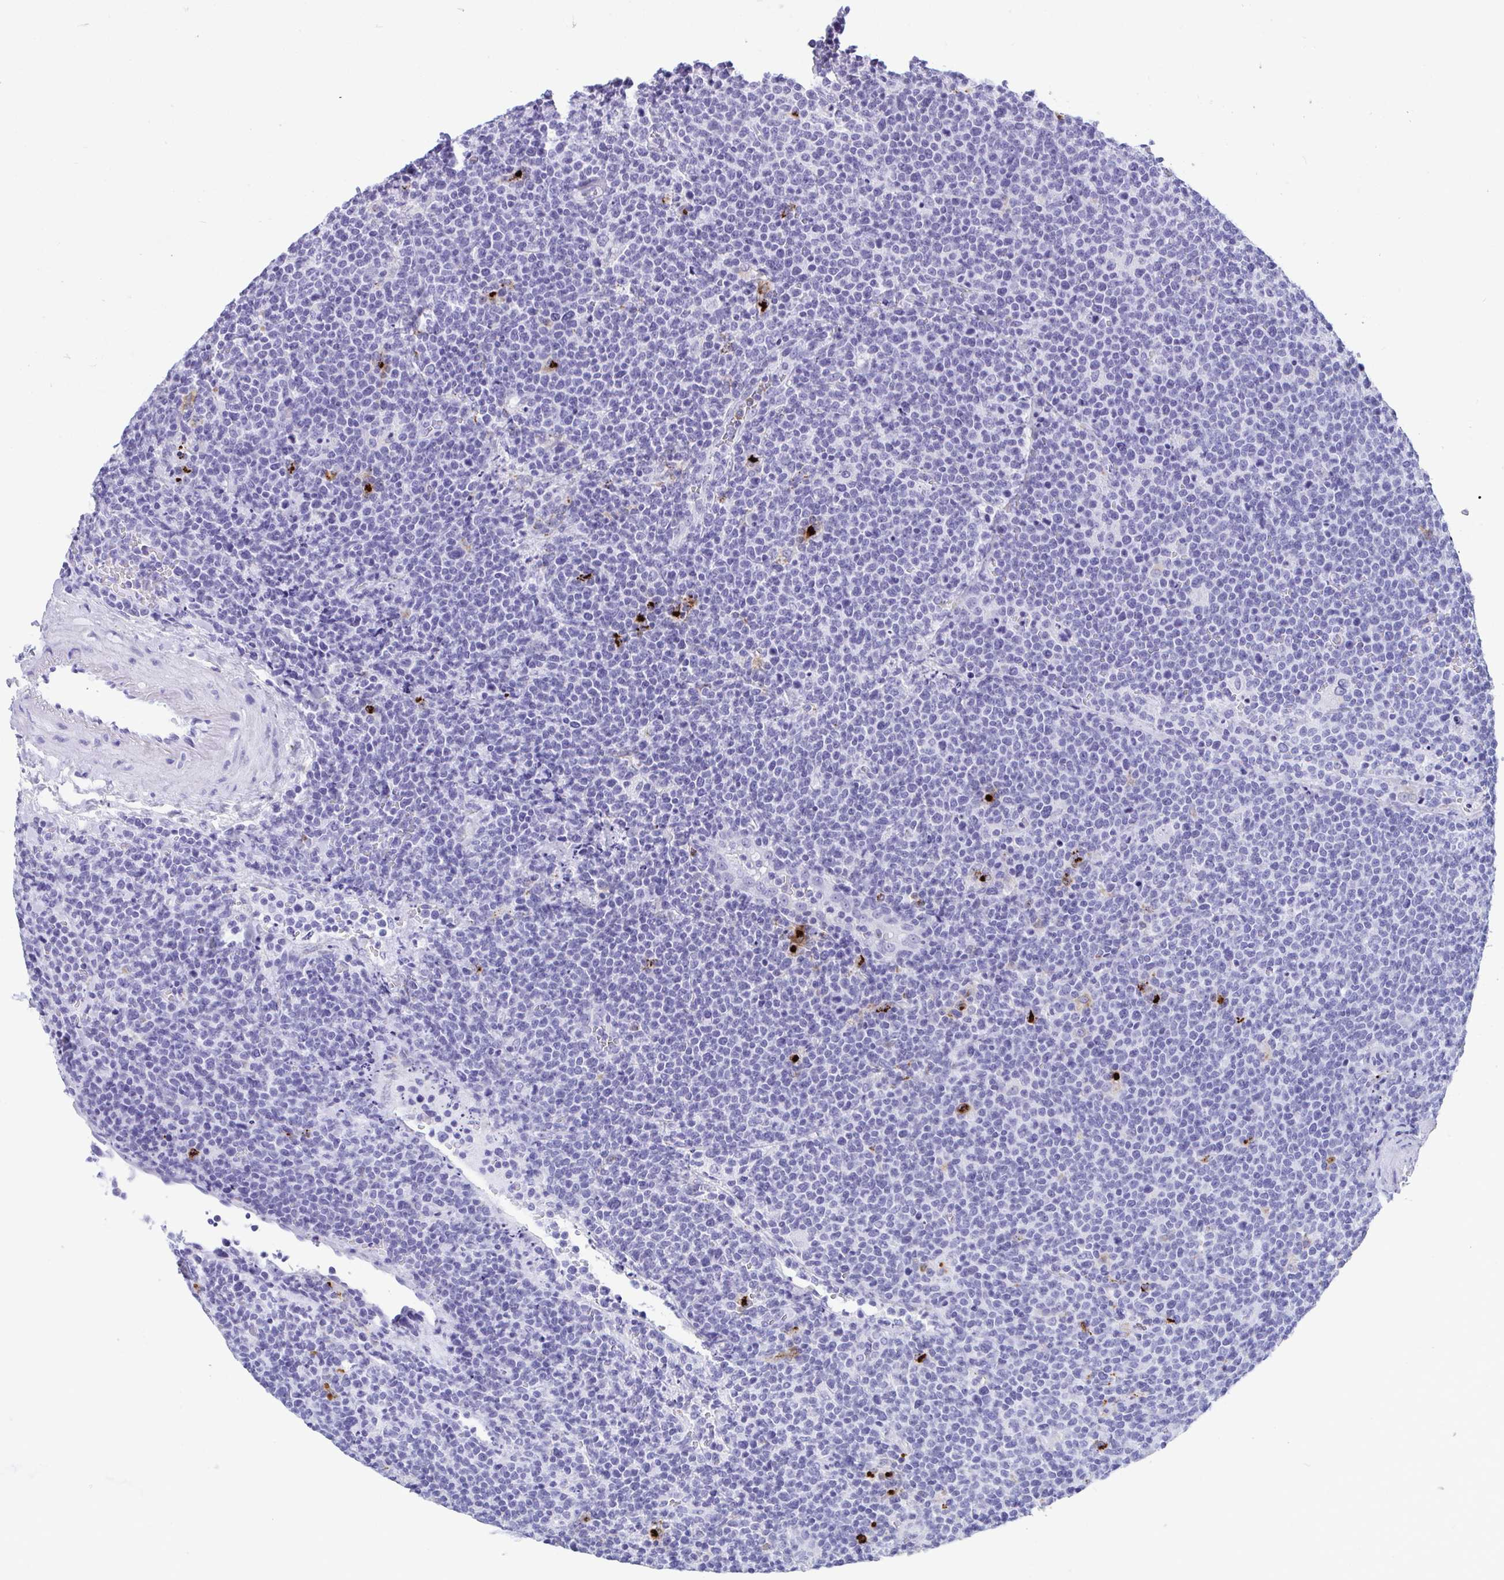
{"staining": {"intensity": "negative", "quantity": "none", "location": "none"}, "tissue": "lymphoma", "cell_type": "Tumor cells", "image_type": "cancer", "snomed": [{"axis": "morphology", "description": "Malignant lymphoma, non-Hodgkin's type, High grade"}, {"axis": "topography", "description": "Lymph node"}], "caption": "Malignant lymphoma, non-Hodgkin's type (high-grade) was stained to show a protein in brown. There is no significant expression in tumor cells.", "gene": "CPVL", "patient": {"sex": "male", "age": 61}}